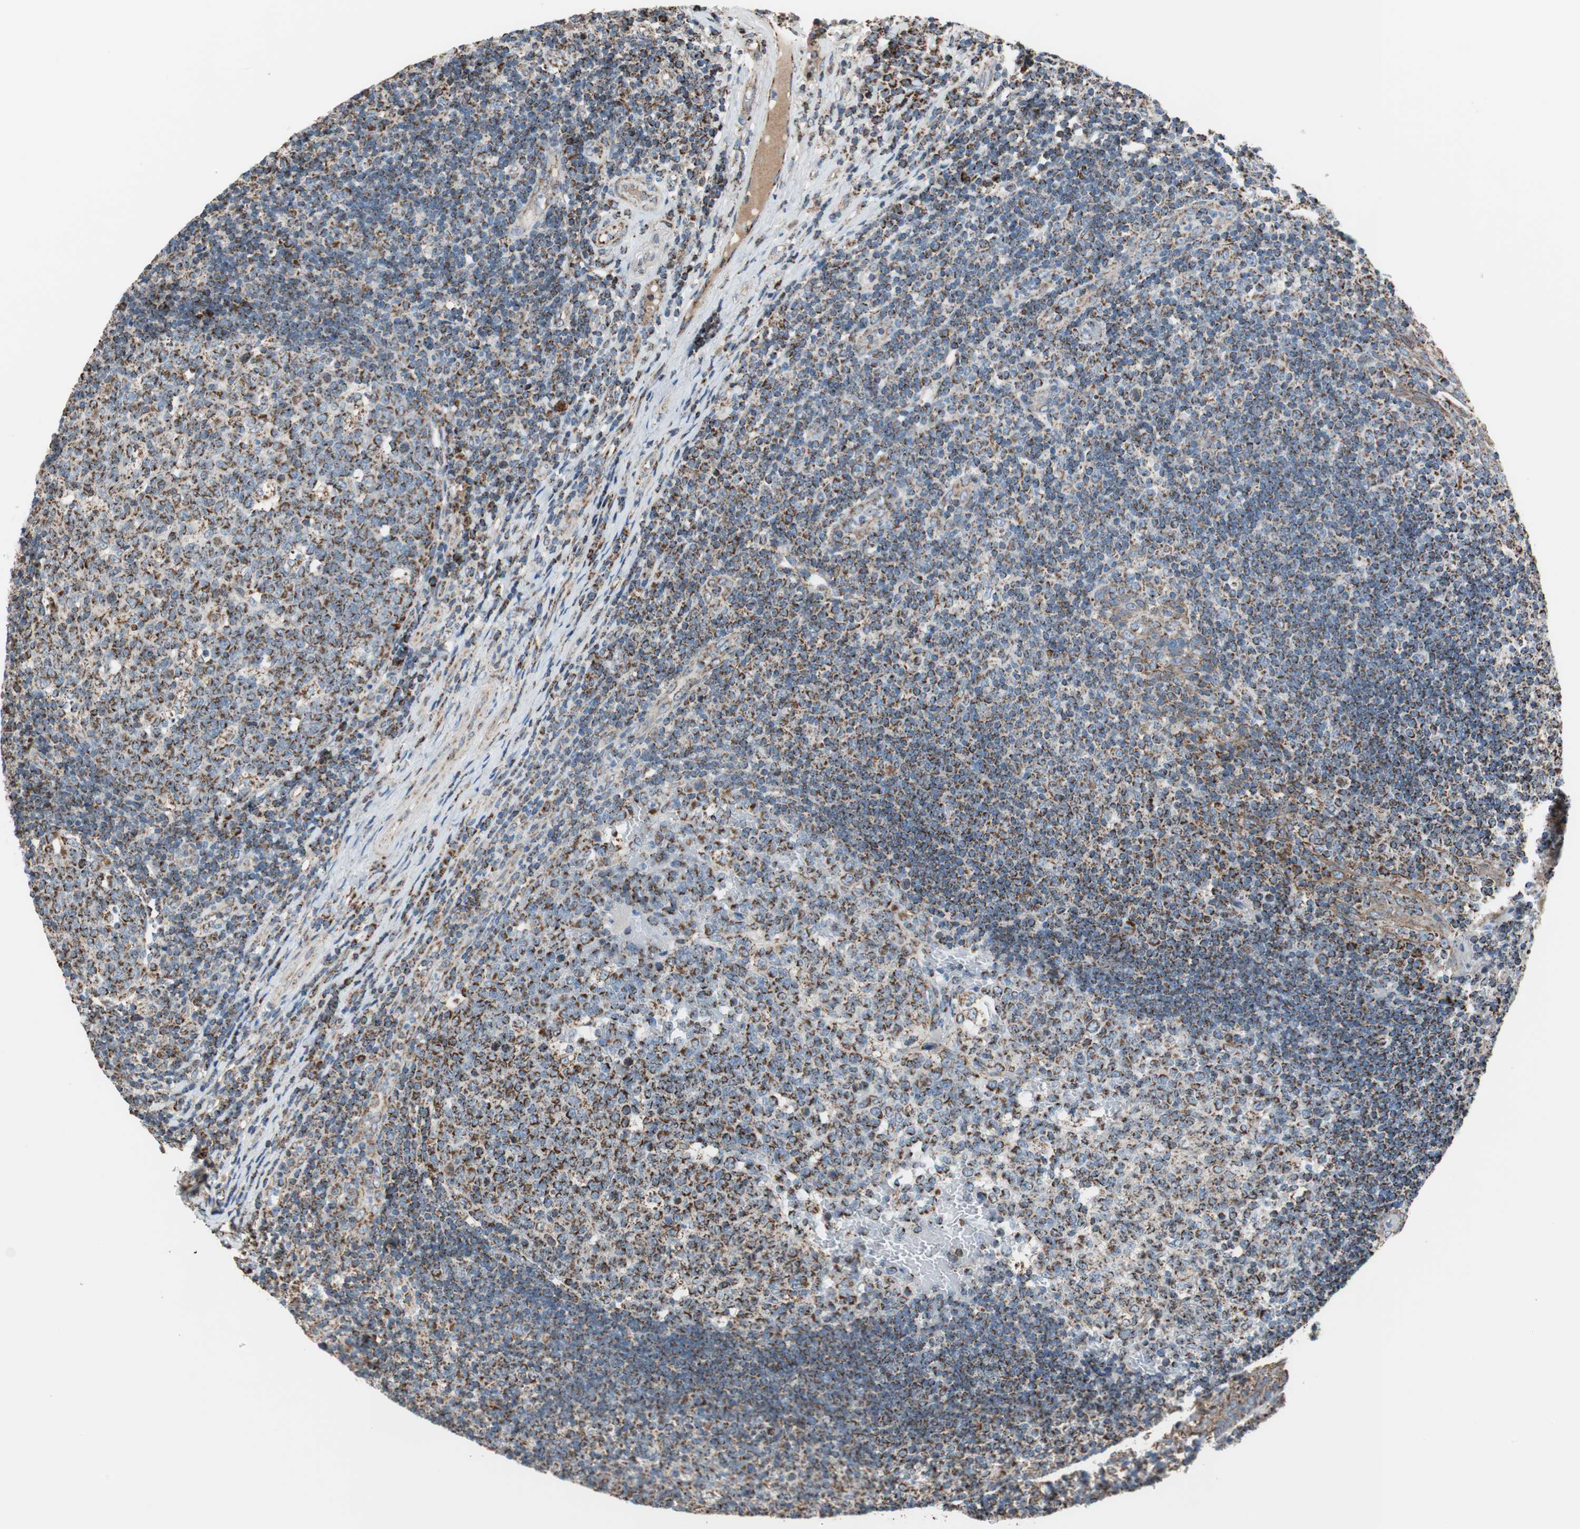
{"staining": {"intensity": "strong", "quantity": "25%-75%", "location": "cytoplasmic/membranous"}, "tissue": "tonsil", "cell_type": "Germinal center cells", "image_type": "normal", "snomed": [{"axis": "morphology", "description": "Normal tissue, NOS"}, {"axis": "topography", "description": "Tonsil"}], "caption": "IHC (DAB (3,3'-diaminobenzidine)) staining of benign human tonsil exhibits strong cytoplasmic/membranous protein expression in approximately 25%-75% of germinal center cells.", "gene": "PCSK4", "patient": {"sex": "female", "age": 40}}